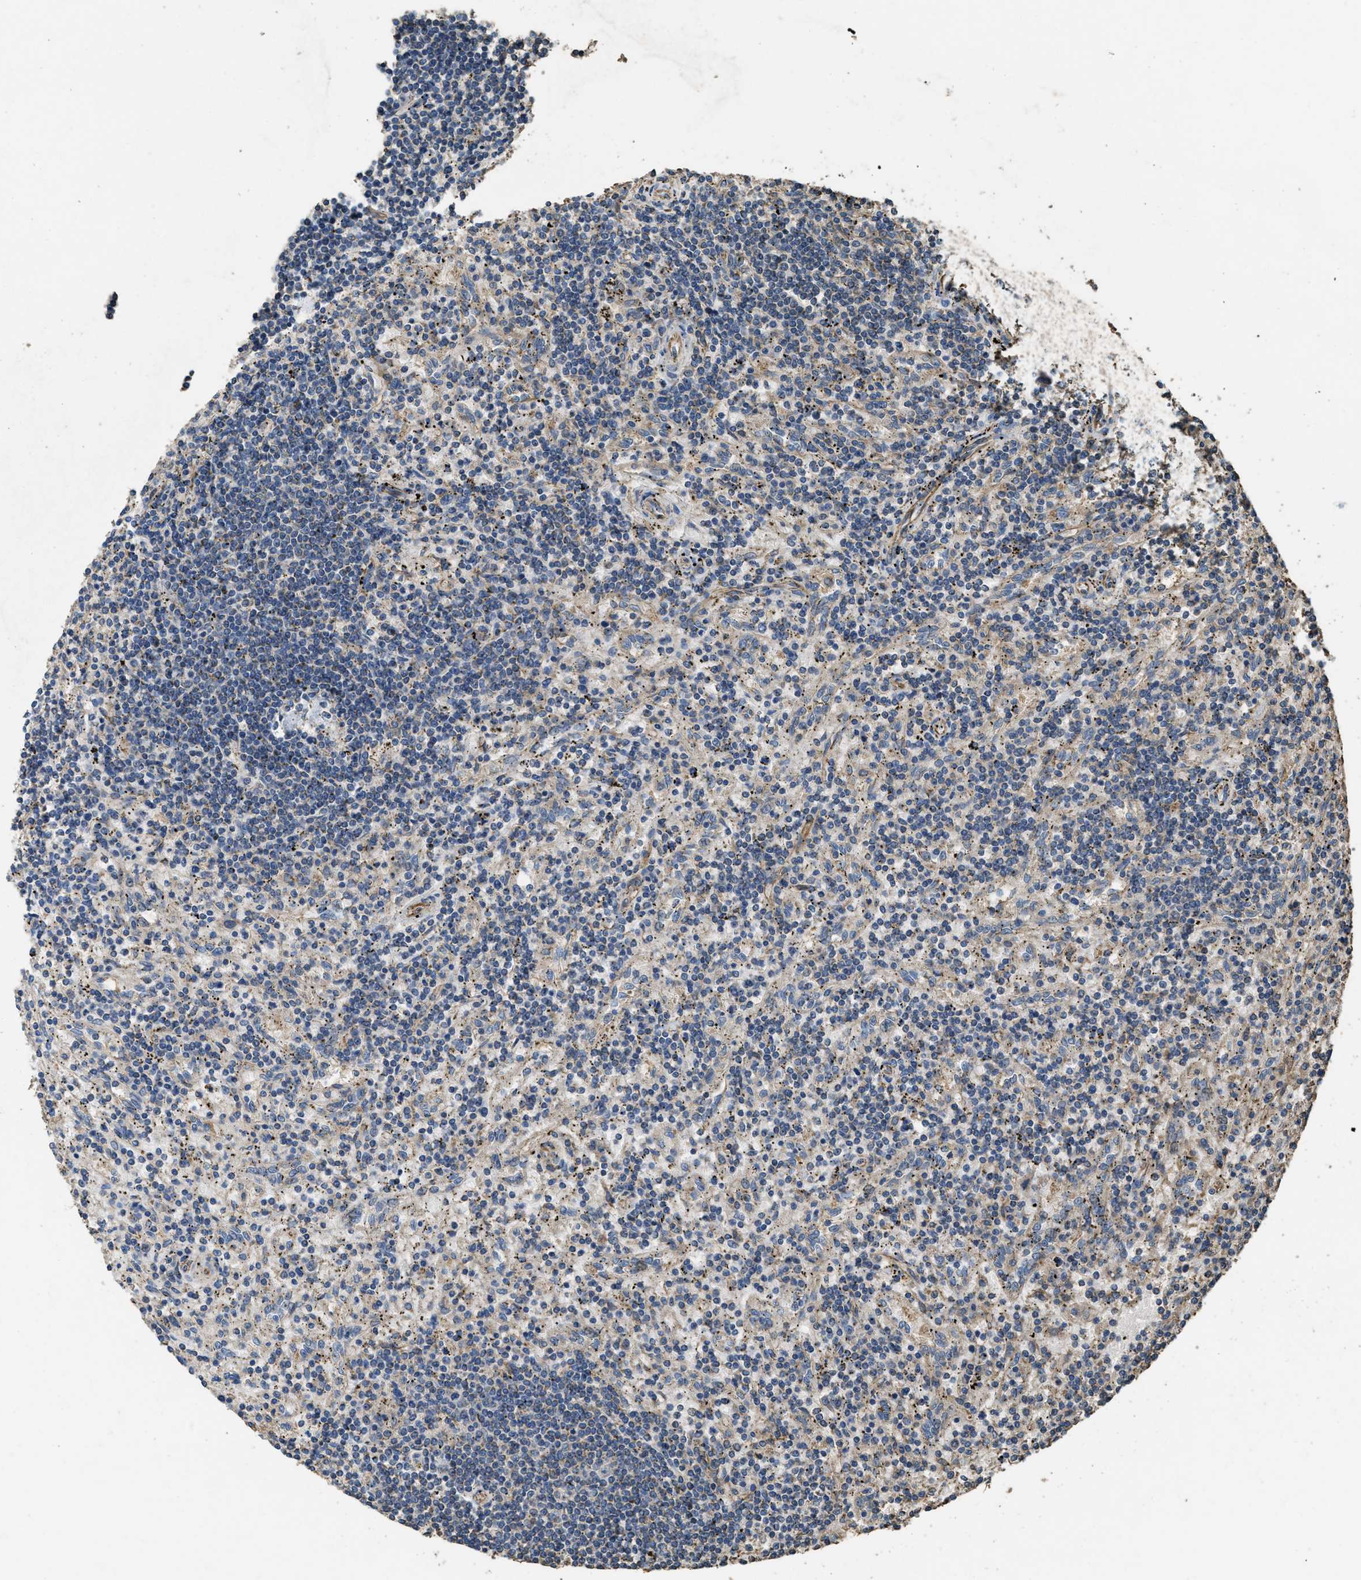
{"staining": {"intensity": "weak", "quantity": "<25%", "location": "cytoplasmic/membranous"}, "tissue": "lymphoma", "cell_type": "Tumor cells", "image_type": "cancer", "snomed": [{"axis": "morphology", "description": "Malignant lymphoma, non-Hodgkin's type, Low grade"}, {"axis": "topography", "description": "Spleen"}], "caption": "Human malignant lymphoma, non-Hodgkin's type (low-grade) stained for a protein using immunohistochemistry (IHC) reveals no positivity in tumor cells.", "gene": "CYRIA", "patient": {"sex": "male", "age": 76}}